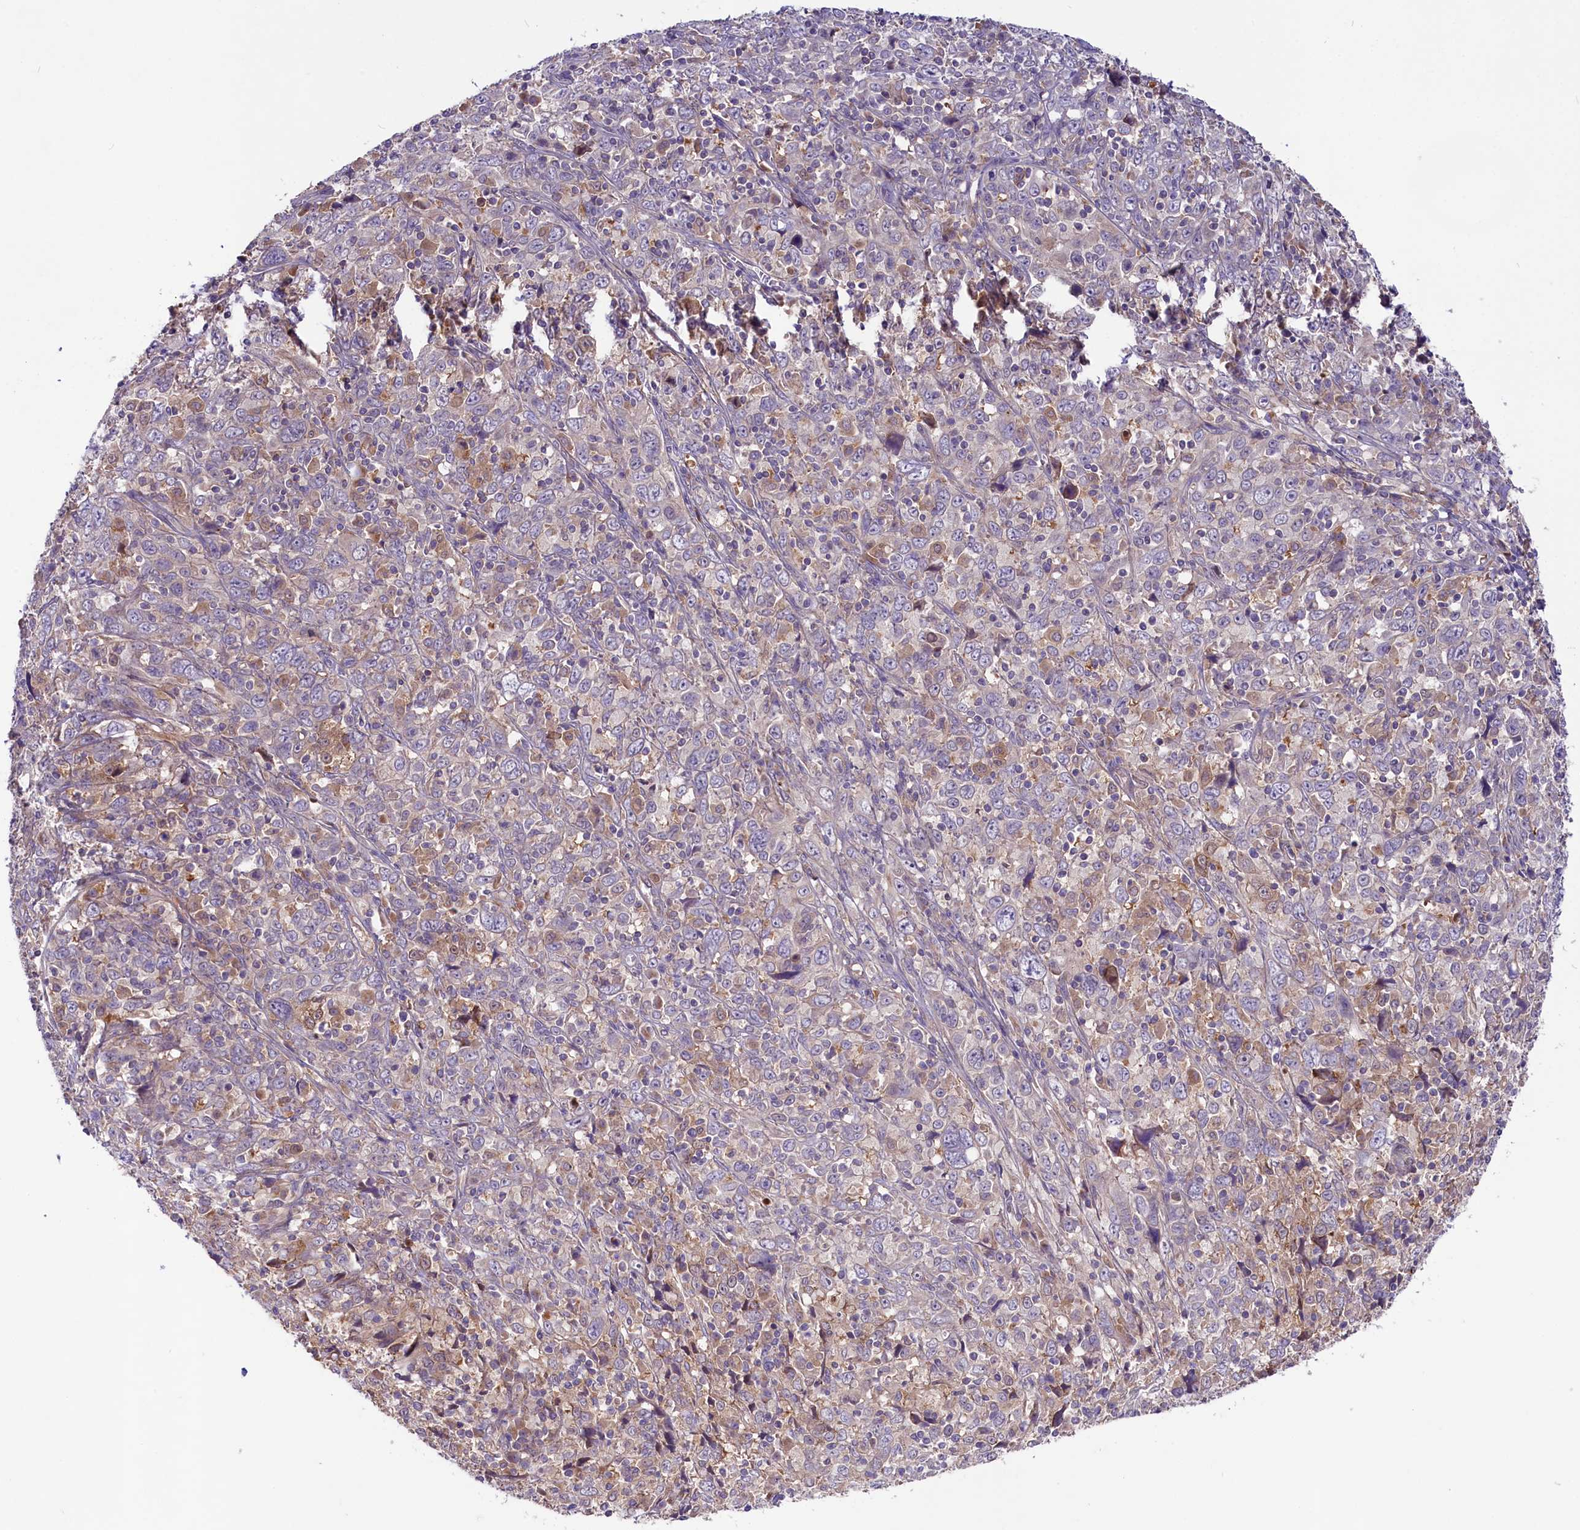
{"staining": {"intensity": "negative", "quantity": "none", "location": "none"}, "tissue": "cervical cancer", "cell_type": "Tumor cells", "image_type": "cancer", "snomed": [{"axis": "morphology", "description": "Squamous cell carcinoma, NOS"}, {"axis": "topography", "description": "Cervix"}], "caption": "Tumor cells show no significant positivity in cervical squamous cell carcinoma.", "gene": "COG8", "patient": {"sex": "female", "age": 46}}